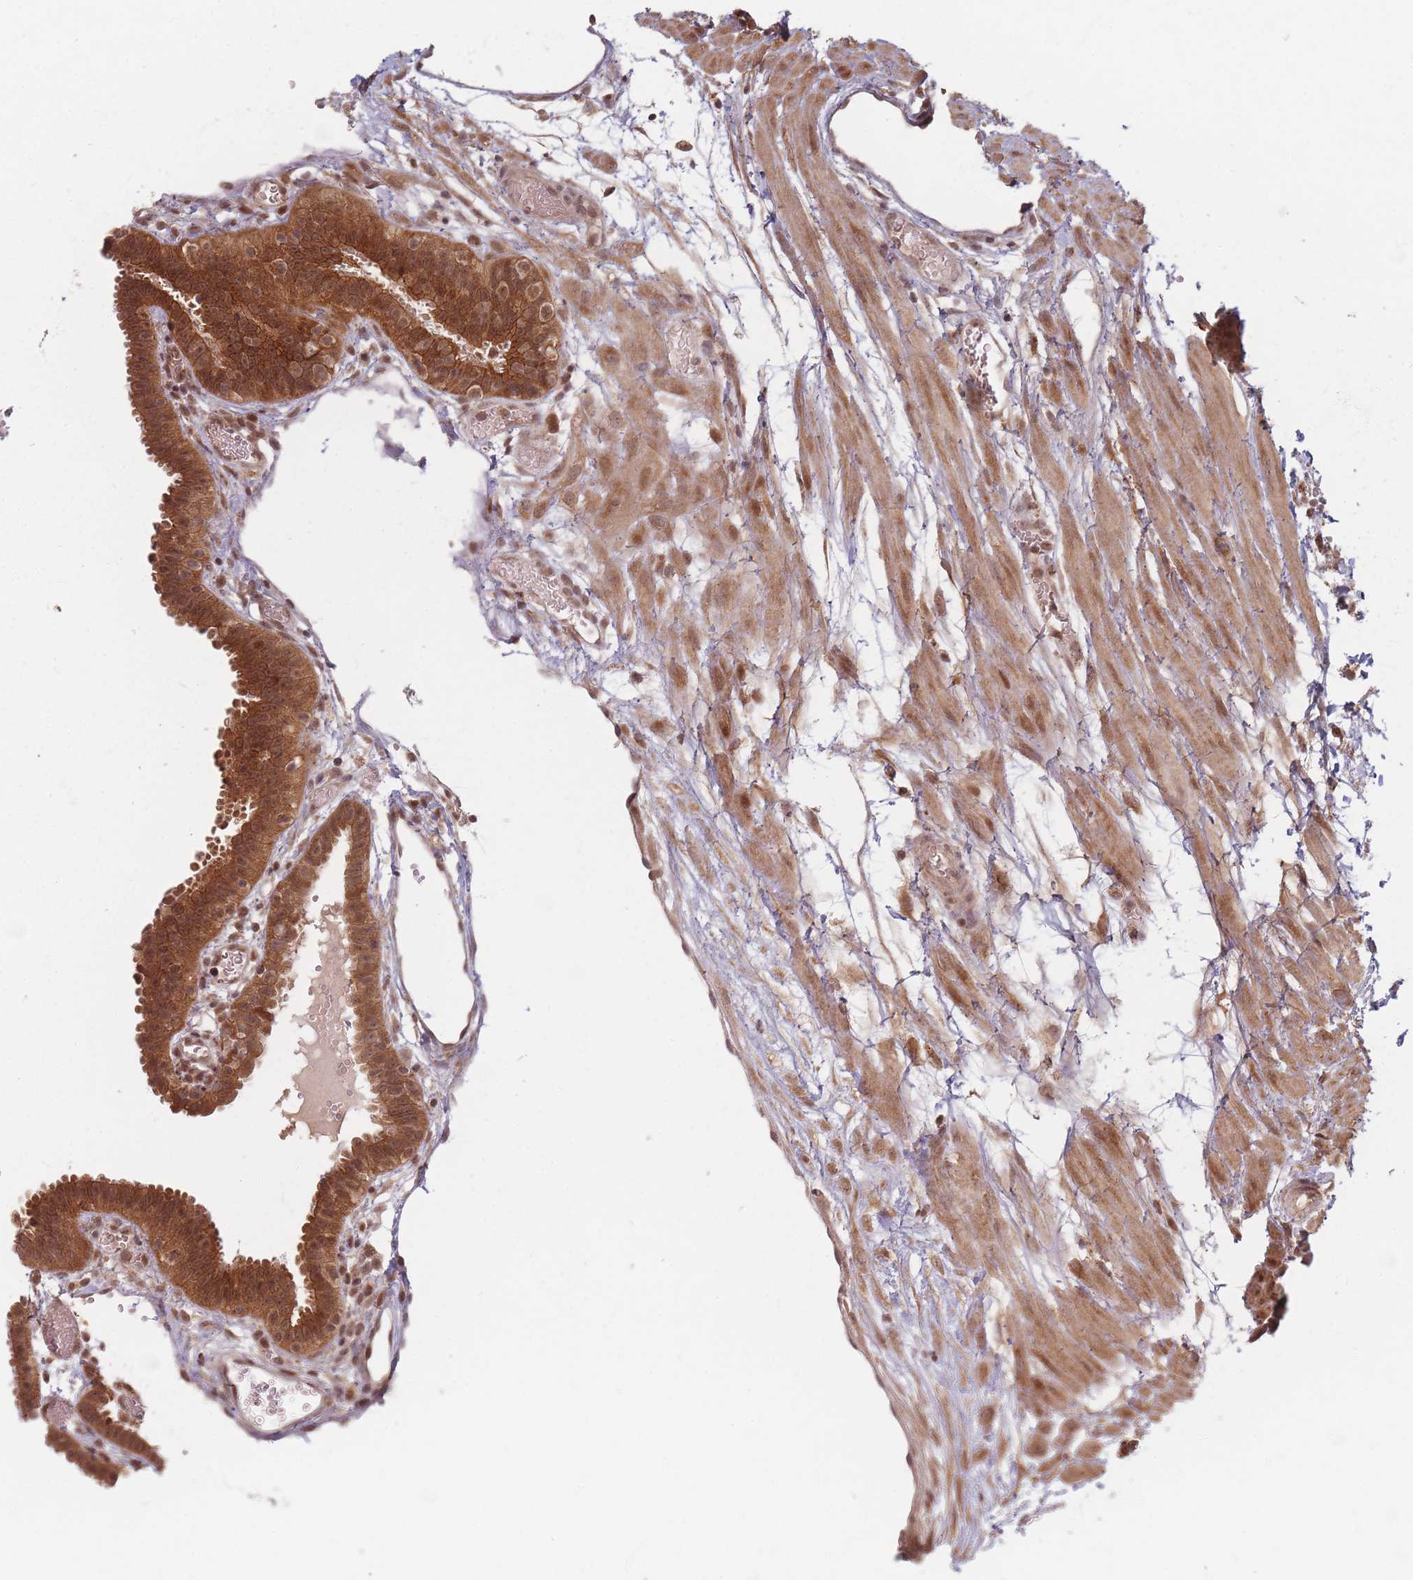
{"staining": {"intensity": "strong", "quantity": ">75%", "location": "cytoplasmic/membranous,nuclear"}, "tissue": "fallopian tube", "cell_type": "Glandular cells", "image_type": "normal", "snomed": [{"axis": "morphology", "description": "Normal tissue, NOS"}, {"axis": "topography", "description": "Fallopian tube"}], "caption": "Brown immunohistochemical staining in benign fallopian tube shows strong cytoplasmic/membranous,nuclear expression in about >75% of glandular cells. Using DAB (brown) and hematoxylin (blue) stains, captured at high magnification using brightfield microscopy.", "gene": "RADX", "patient": {"sex": "female", "age": 37}}